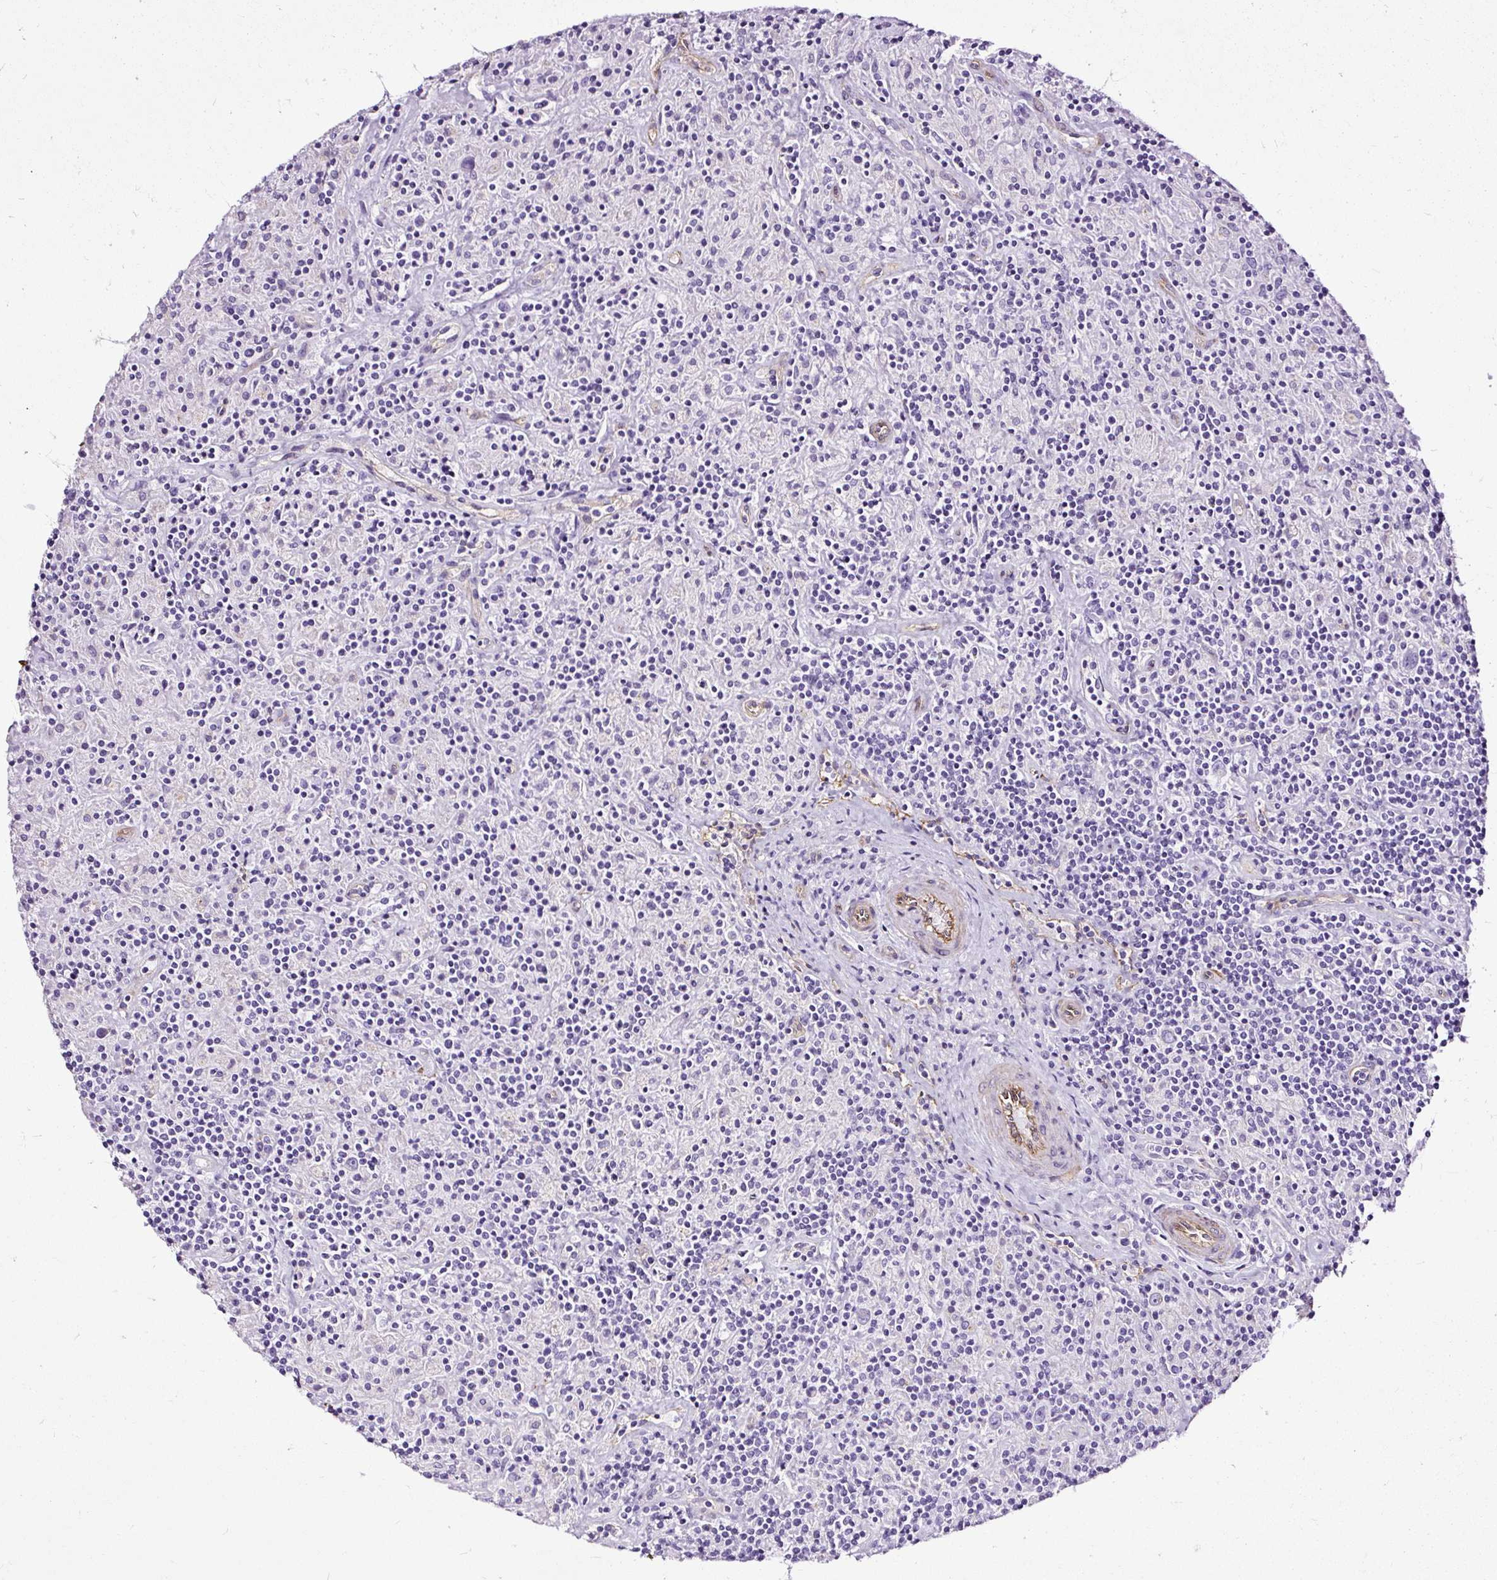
{"staining": {"intensity": "negative", "quantity": "none", "location": "none"}, "tissue": "lymphoma", "cell_type": "Tumor cells", "image_type": "cancer", "snomed": [{"axis": "morphology", "description": "Hodgkin's disease, NOS"}, {"axis": "topography", "description": "Lymph node"}], "caption": "High magnification brightfield microscopy of lymphoma stained with DAB (3,3'-diaminobenzidine) (brown) and counterstained with hematoxylin (blue): tumor cells show no significant positivity.", "gene": "SLC7A8", "patient": {"sex": "male", "age": 70}}